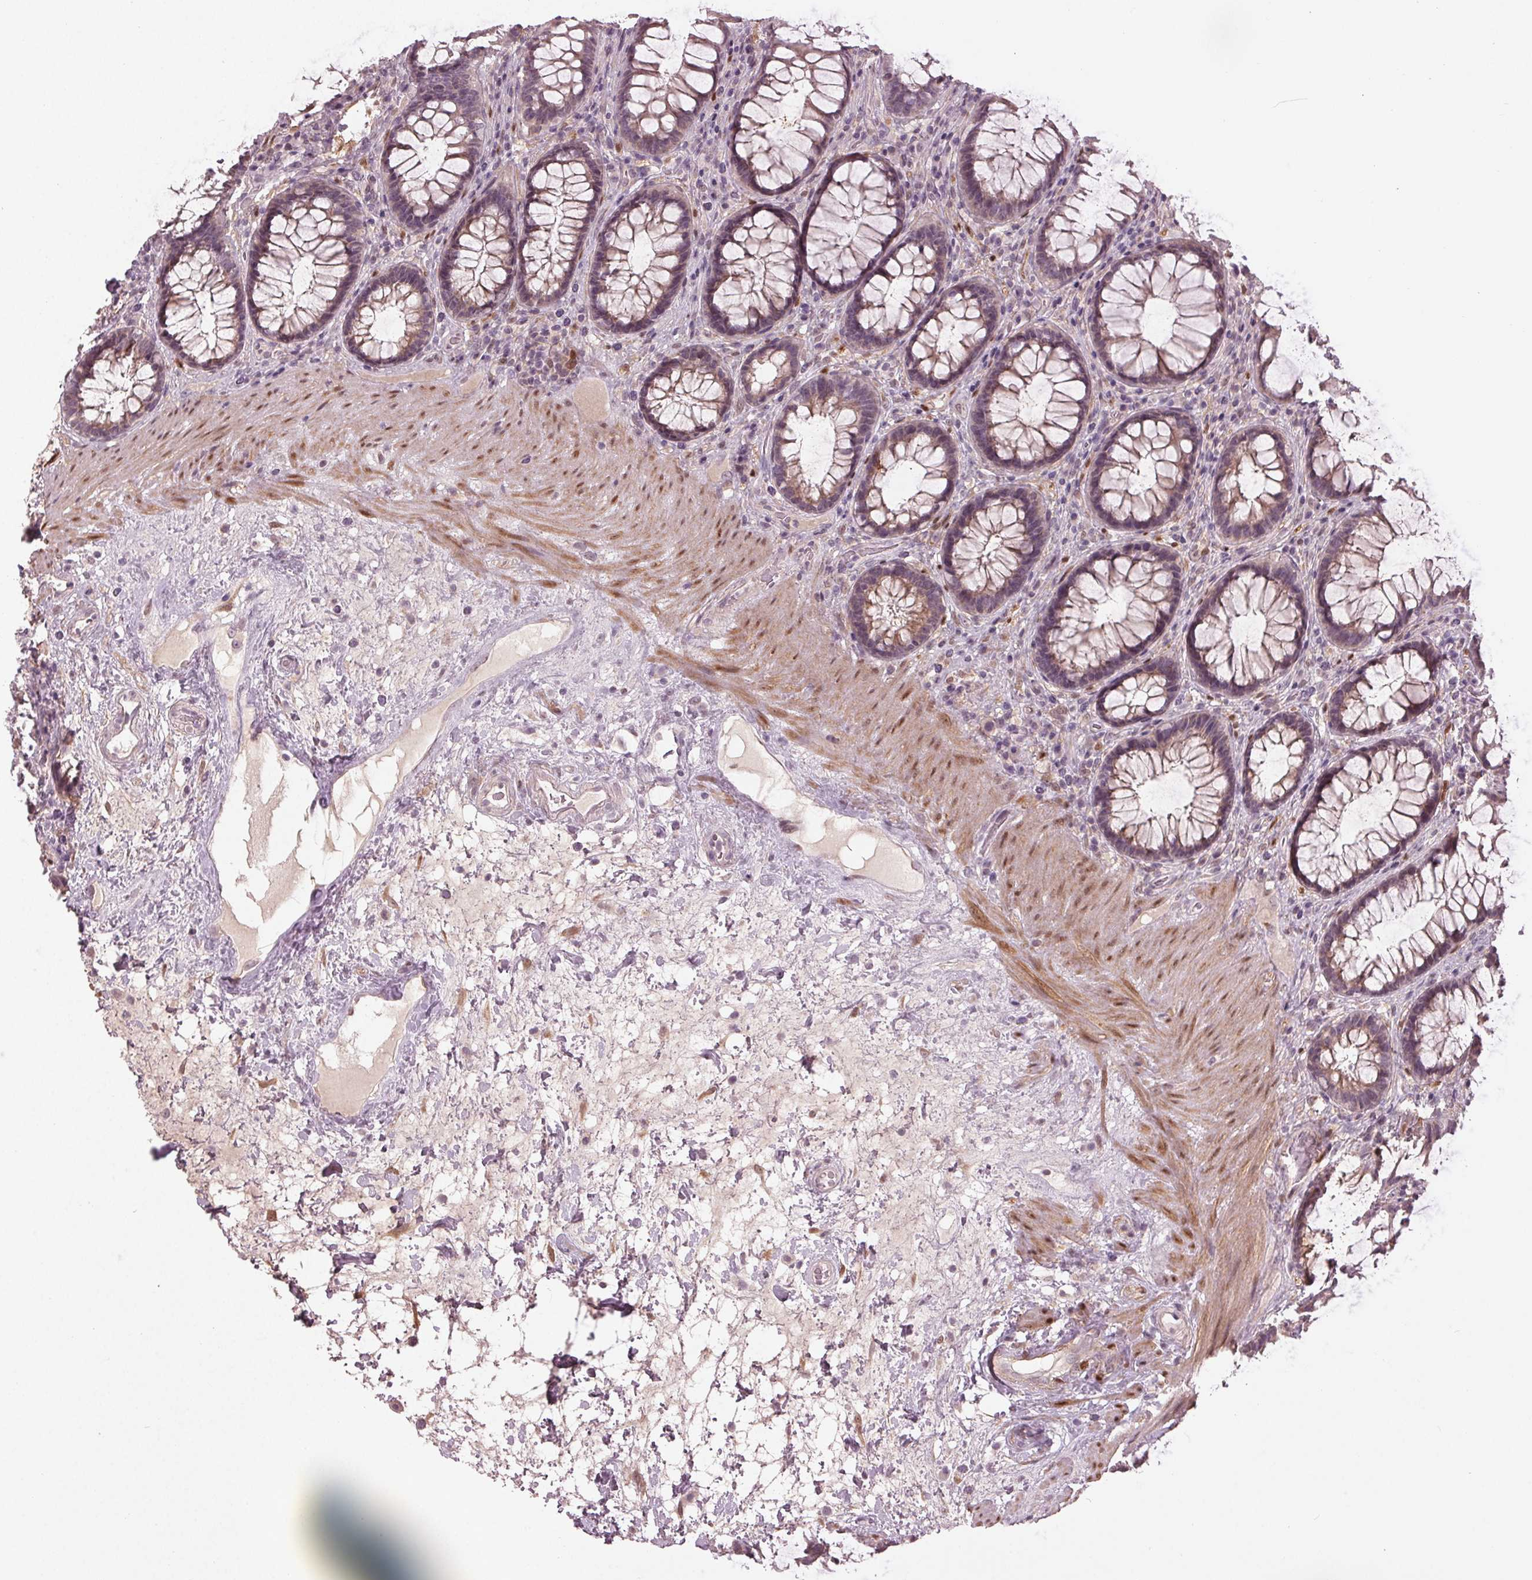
{"staining": {"intensity": "weak", "quantity": "<25%", "location": "cytoplasmic/membranous"}, "tissue": "rectum", "cell_type": "Glandular cells", "image_type": "normal", "snomed": [{"axis": "morphology", "description": "Normal tissue, NOS"}, {"axis": "topography", "description": "Rectum"}], "caption": "Glandular cells show no significant protein expression in unremarkable rectum. (Brightfield microscopy of DAB IHC at high magnification).", "gene": "ZNF605", "patient": {"sex": "male", "age": 72}}